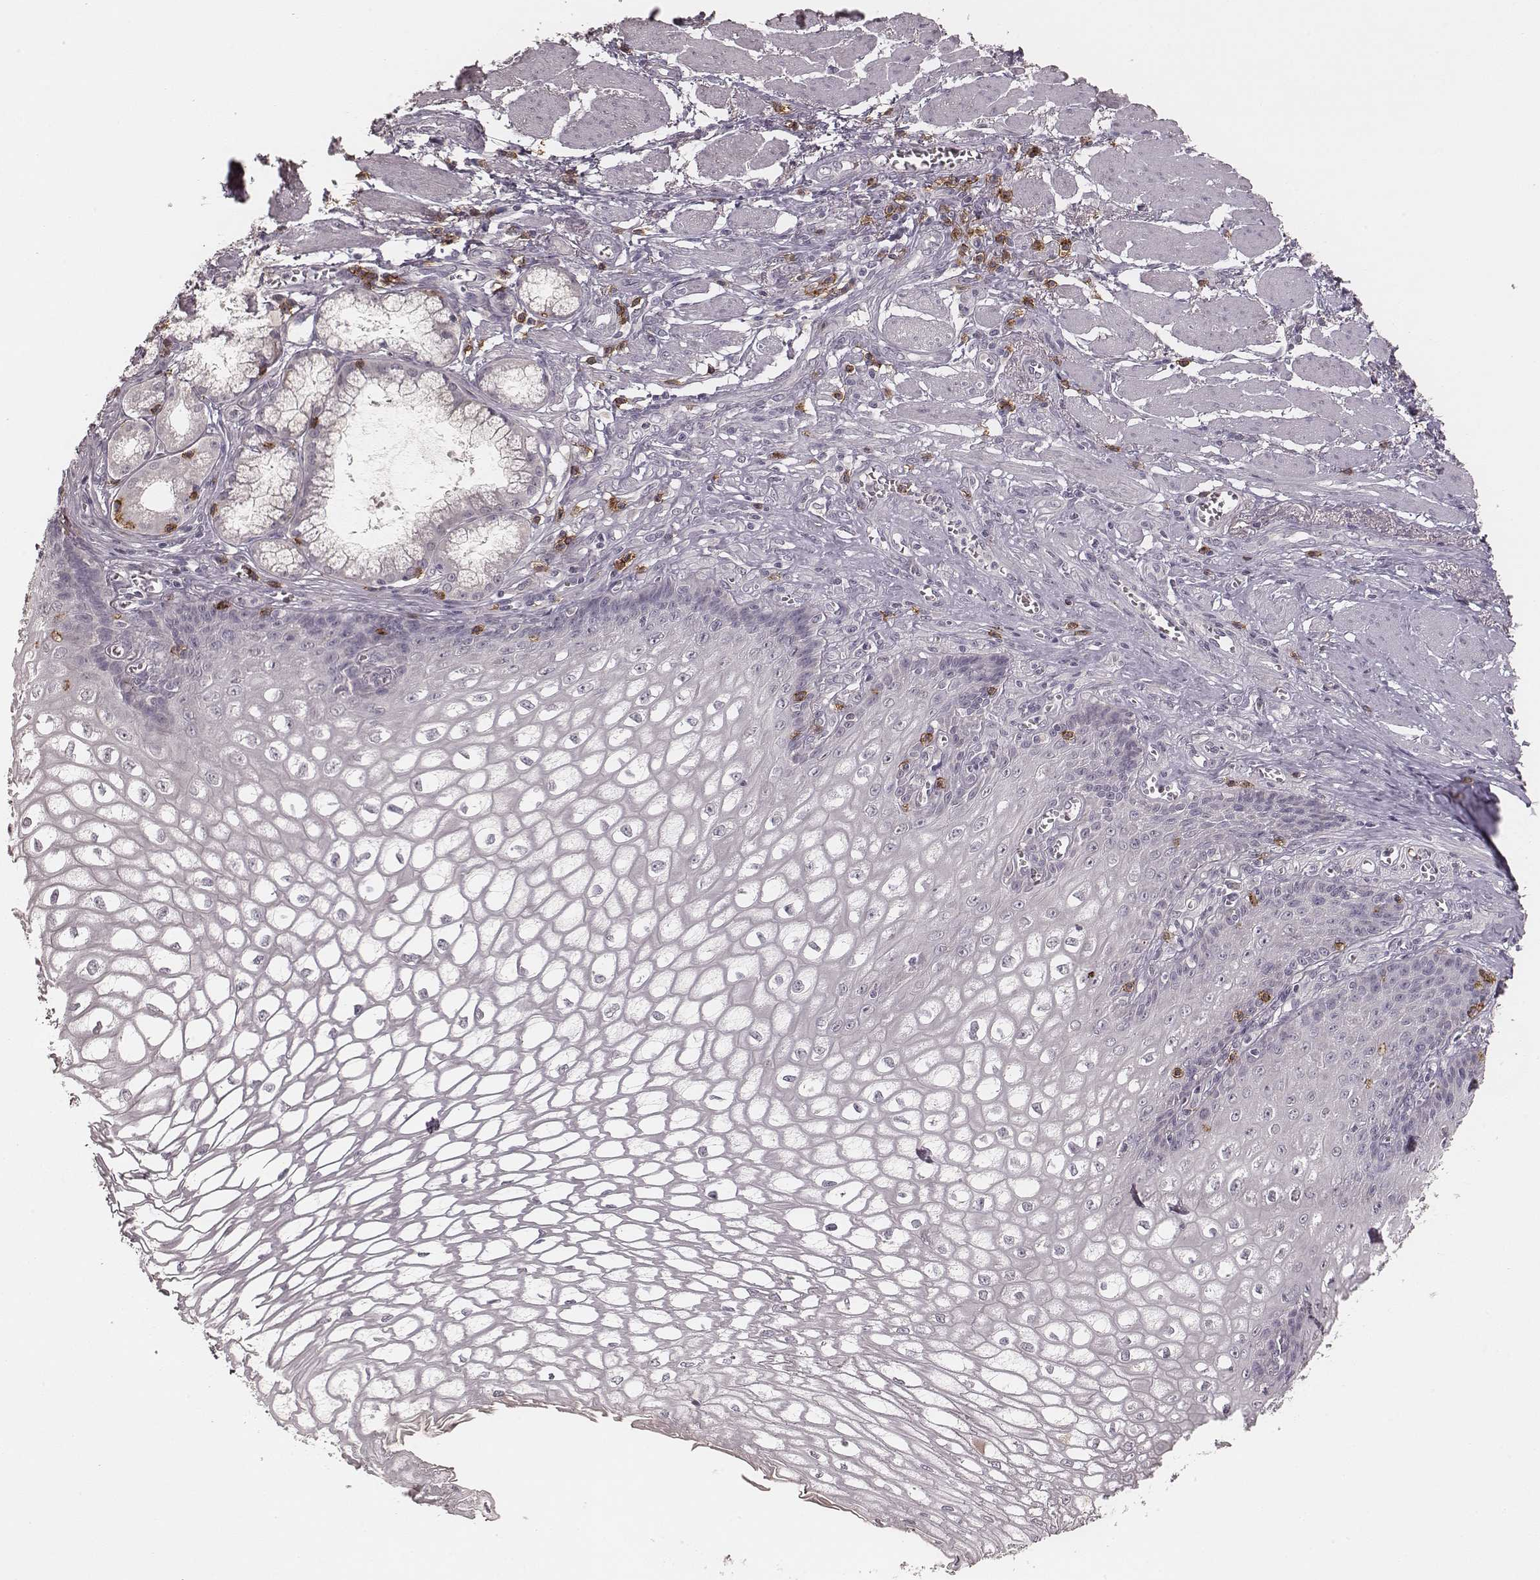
{"staining": {"intensity": "negative", "quantity": "none", "location": "none"}, "tissue": "esophagus", "cell_type": "Squamous epithelial cells", "image_type": "normal", "snomed": [{"axis": "morphology", "description": "Normal tissue, NOS"}, {"axis": "topography", "description": "Esophagus"}], "caption": "This is an IHC image of normal human esophagus. There is no staining in squamous epithelial cells.", "gene": "CD8A", "patient": {"sex": "male", "age": 58}}